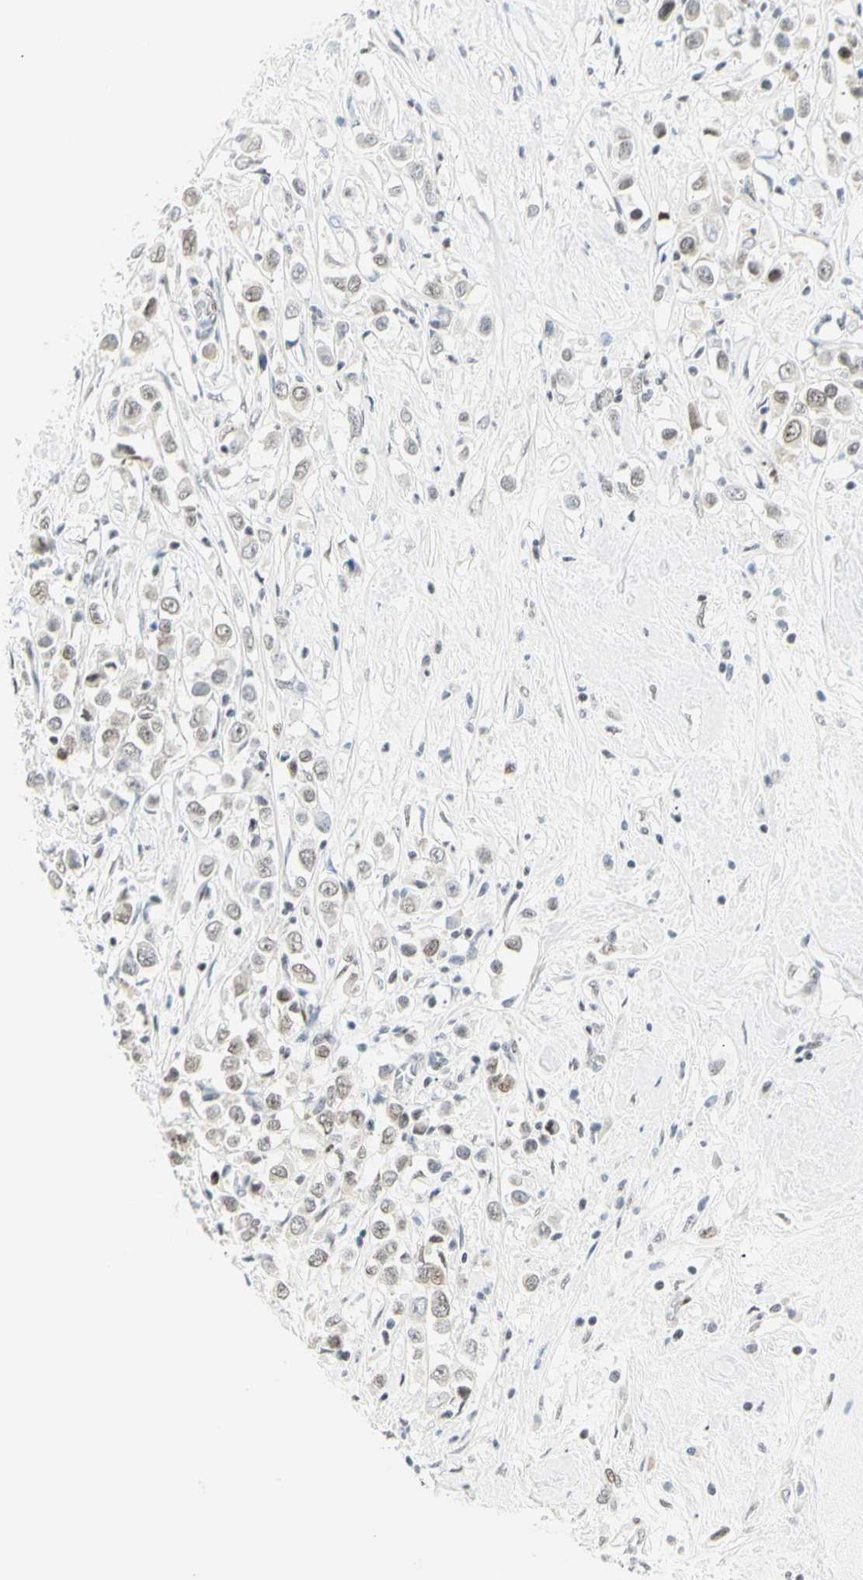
{"staining": {"intensity": "weak", "quantity": "<25%", "location": "nuclear"}, "tissue": "breast cancer", "cell_type": "Tumor cells", "image_type": "cancer", "snomed": [{"axis": "morphology", "description": "Duct carcinoma"}, {"axis": "topography", "description": "Breast"}], "caption": "This is an immunohistochemistry (IHC) histopathology image of human infiltrating ductal carcinoma (breast). There is no positivity in tumor cells.", "gene": "PKNOX1", "patient": {"sex": "female", "age": 61}}